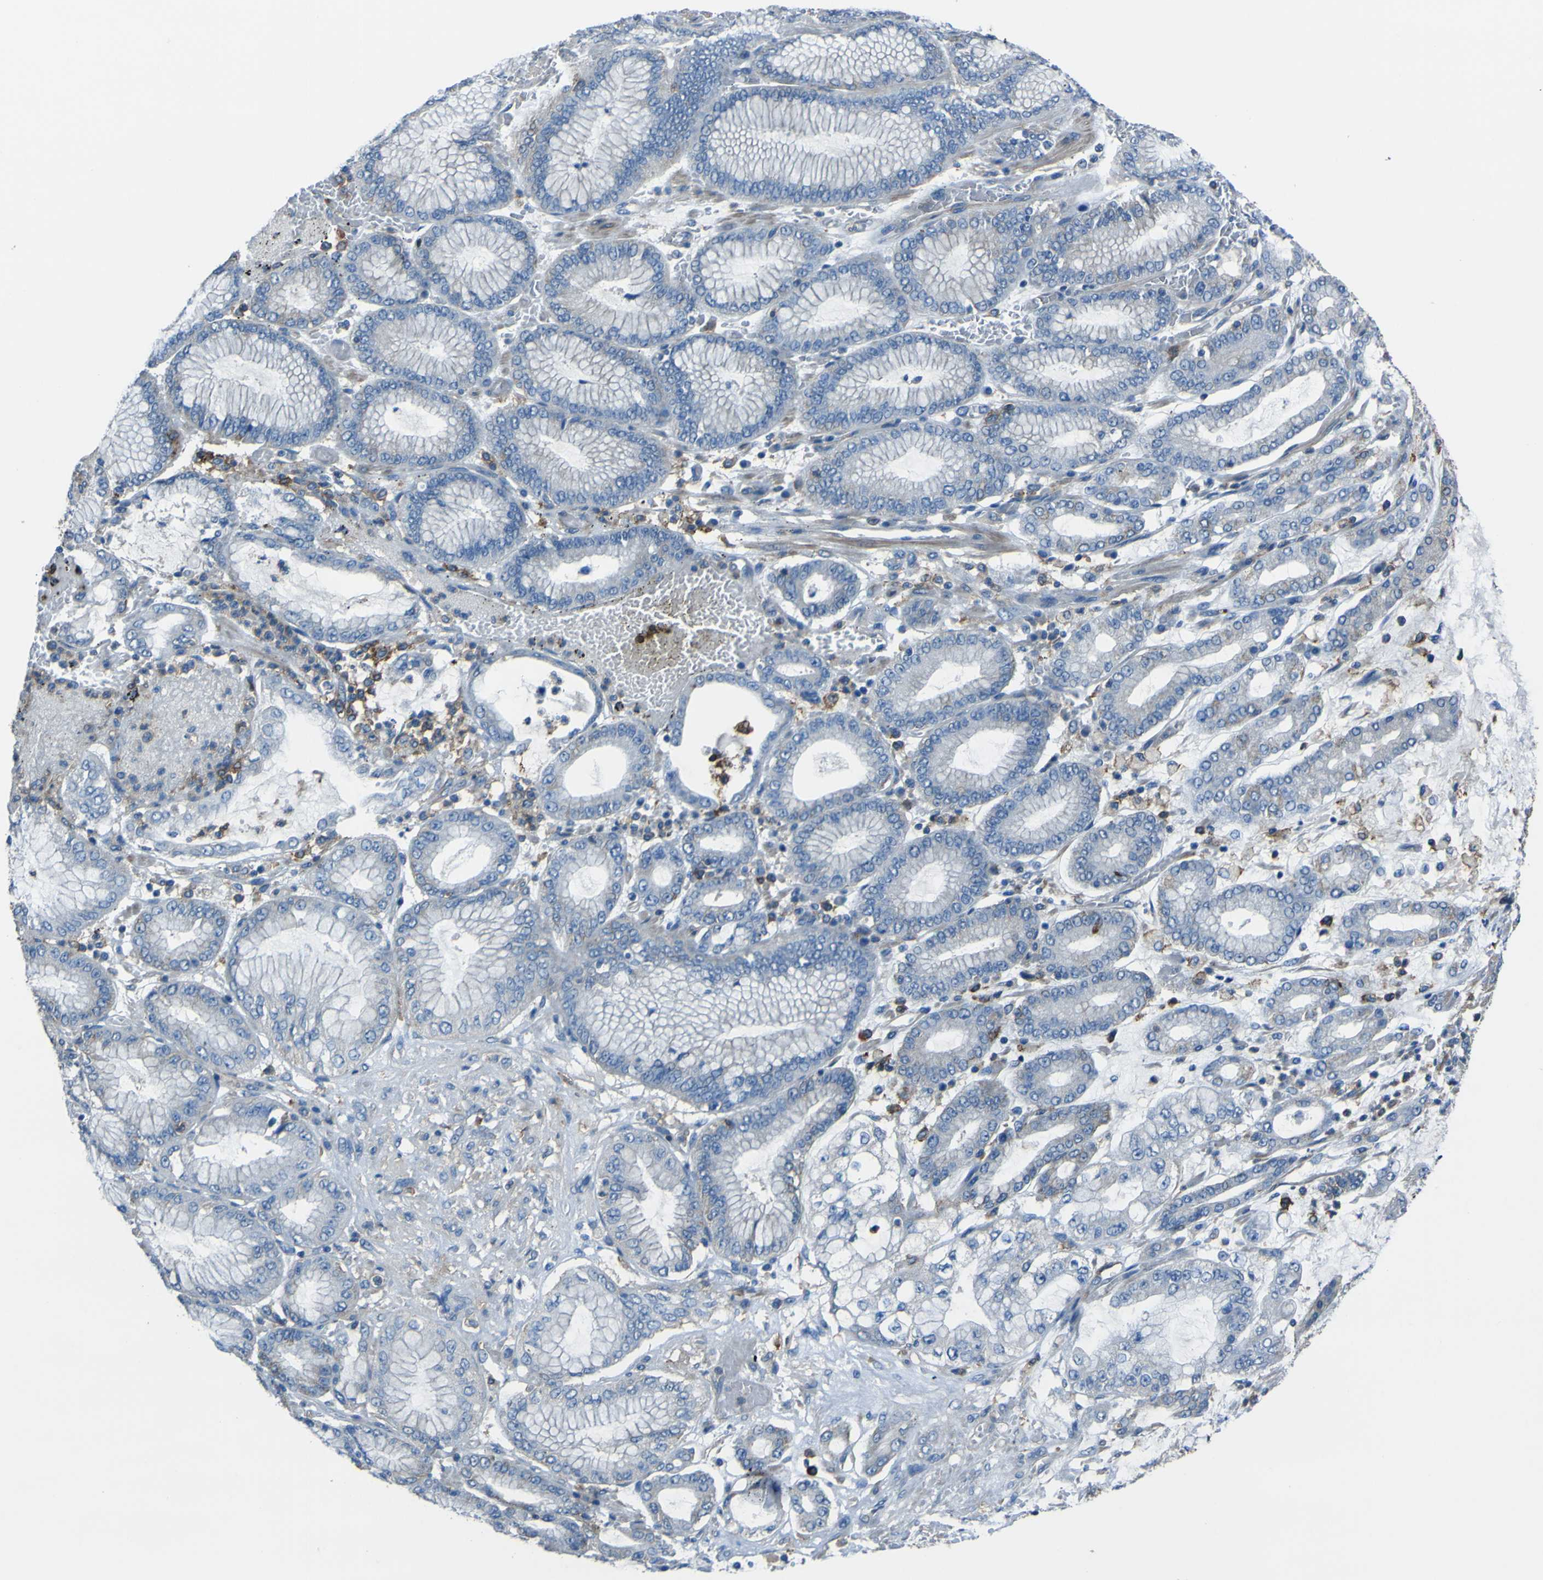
{"staining": {"intensity": "negative", "quantity": "none", "location": "none"}, "tissue": "stomach cancer", "cell_type": "Tumor cells", "image_type": "cancer", "snomed": [{"axis": "morphology", "description": "Normal tissue, NOS"}, {"axis": "morphology", "description": "Adenocarcinoma, NOS"}, {"axis": "topography", "description": "Stomach, upper"}, {"axis": "topography", "description": "Stomach"}], "caption": "An immunohistochemistry histopathology image of stomach cancer is shown. There is no staining in tumor cells of stomach cancer.", "gene": "LAIR1", "patient": {"sex": "male", "age": 76}}